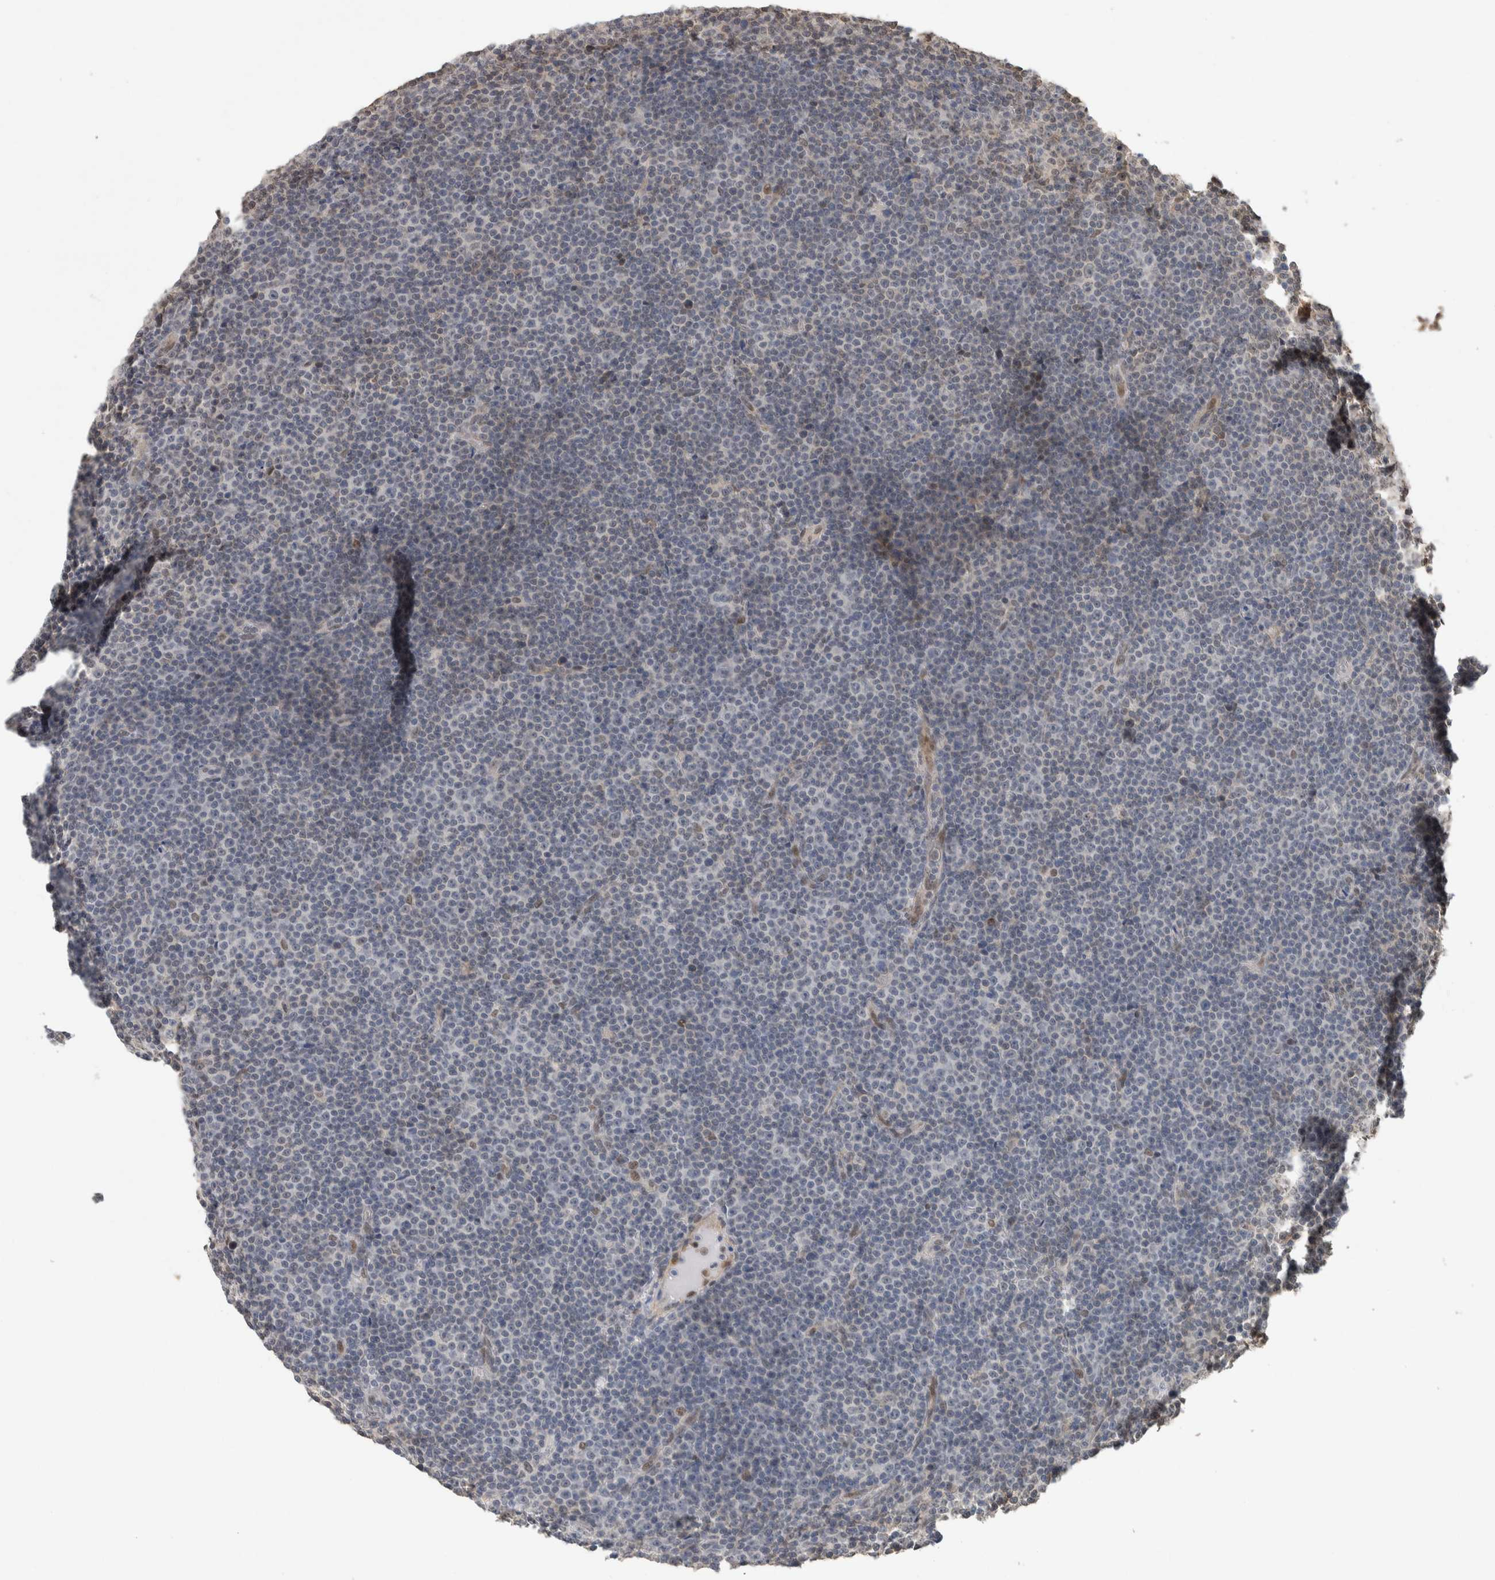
{"staining": {"intensity": "negative", "quantity": "none", "location": "none"}, "tissue": "lymphoma", "cell_type": "Tumor cells", "image_type": "cancer", "snomed": [{"axis": "morphology", "description": "Malignant lymphoma, non-Hodgkin's type, Low grade"}, {"axis": "topography", "description": "Lymph node"}], "caption": "Protein analysis of lymphoma reveals no significant expression in tumor cells.", "gene": "CYSRT1", "patient": {"sex": "female", "age": 67}}